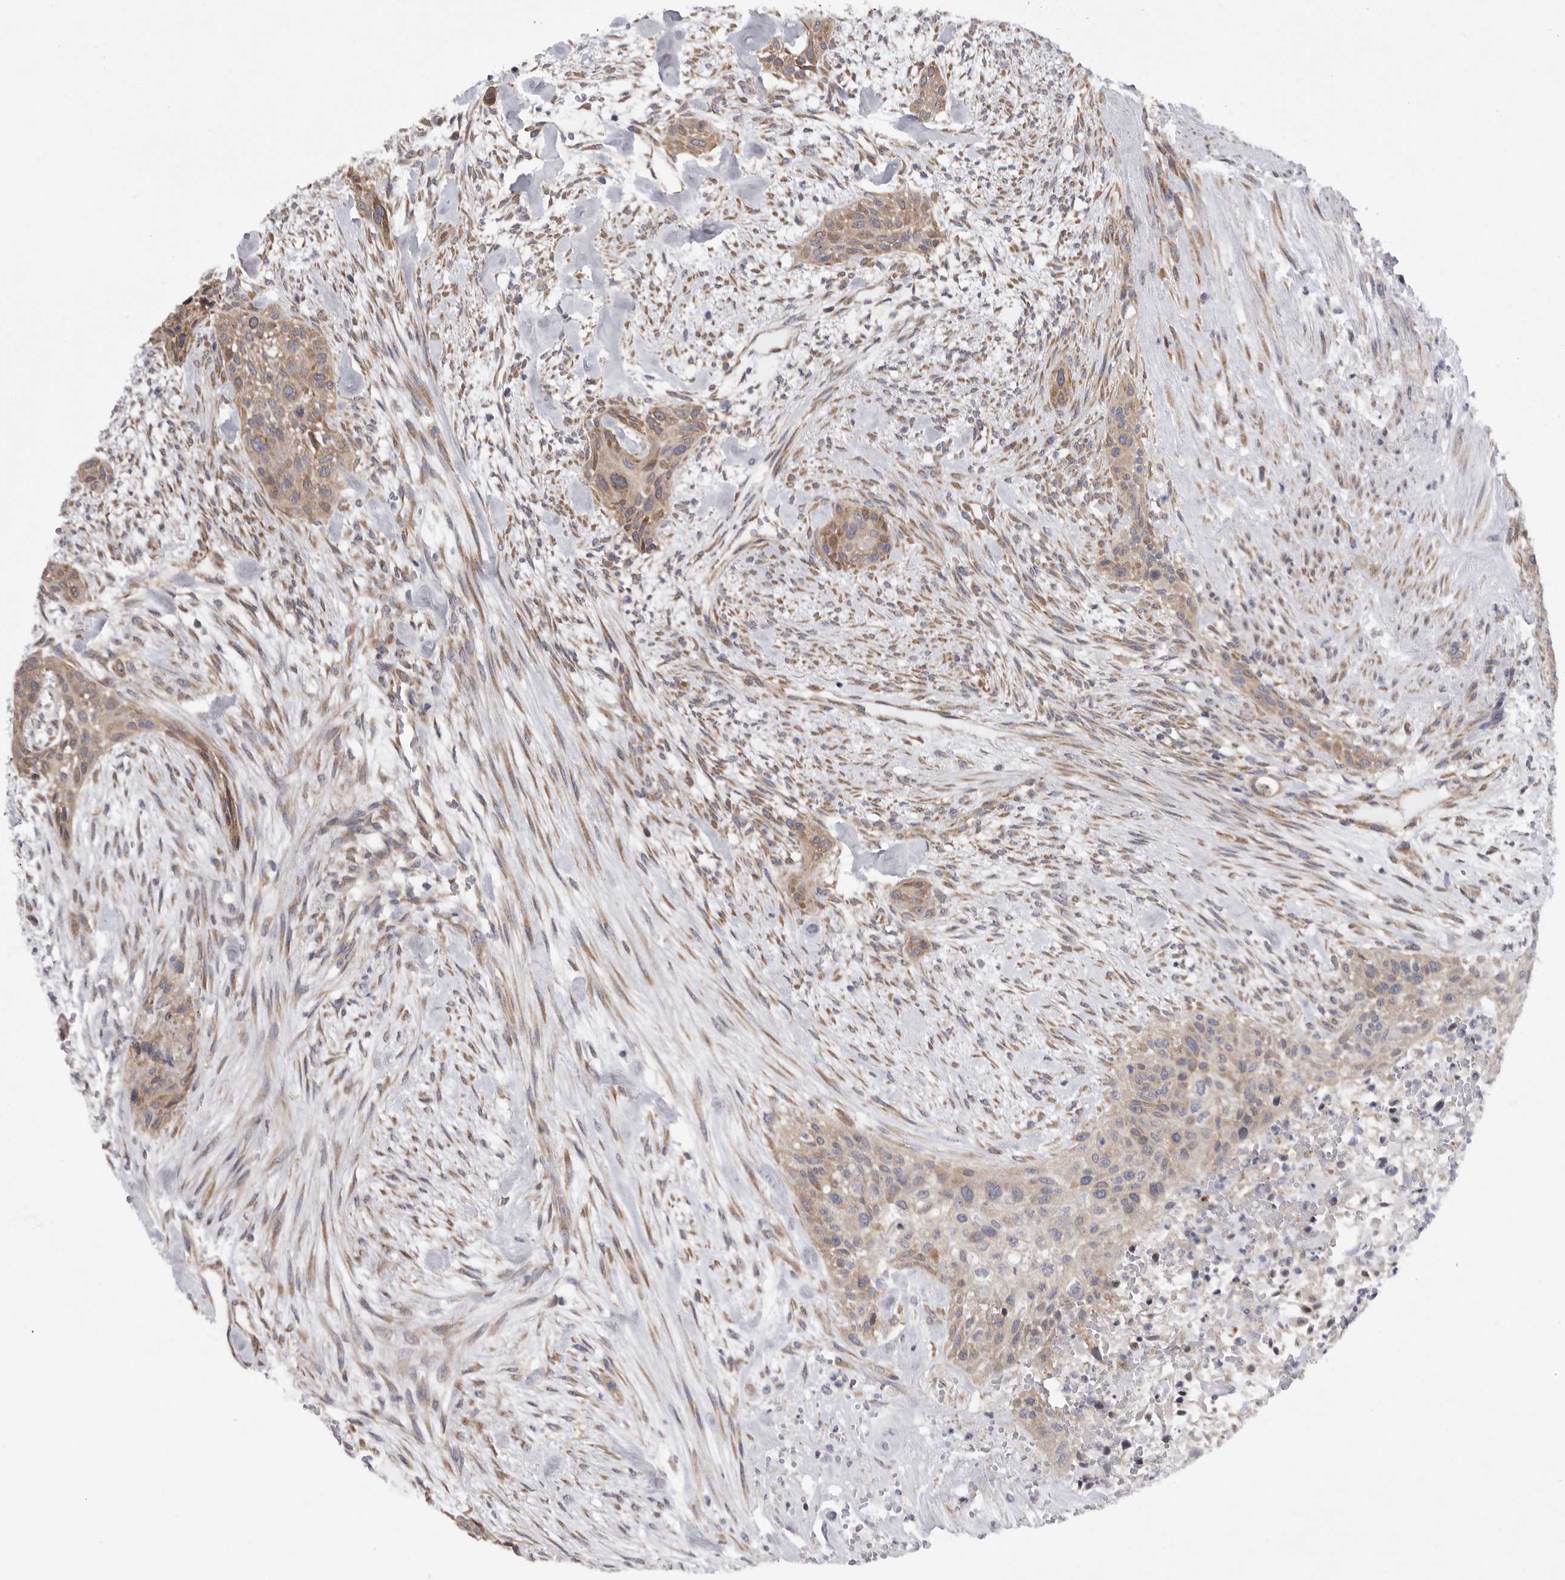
{"staining": {"intensity": "weak", "quantity": ">75%", "location": "cytoplasmic/membranous"}, "tissue": "urothelial cancer", "cell_type": "Tumor cells", "image_type": "cancer", "snomed": [{"axis": "morphology", "description": "Urothelial carcinoma, High grade"}, {"axis": "topography", "description": "Urinary bladder"}], "caption": "Approximately >75% of tumor cells in human high-grade urothelial carcinoma display weak cytoplasmic/membranous protein positivity as visualized by brown immunohistochemical staining.", "gene": "FBXO43", "patient": {"sex": "male", "age": 35}}